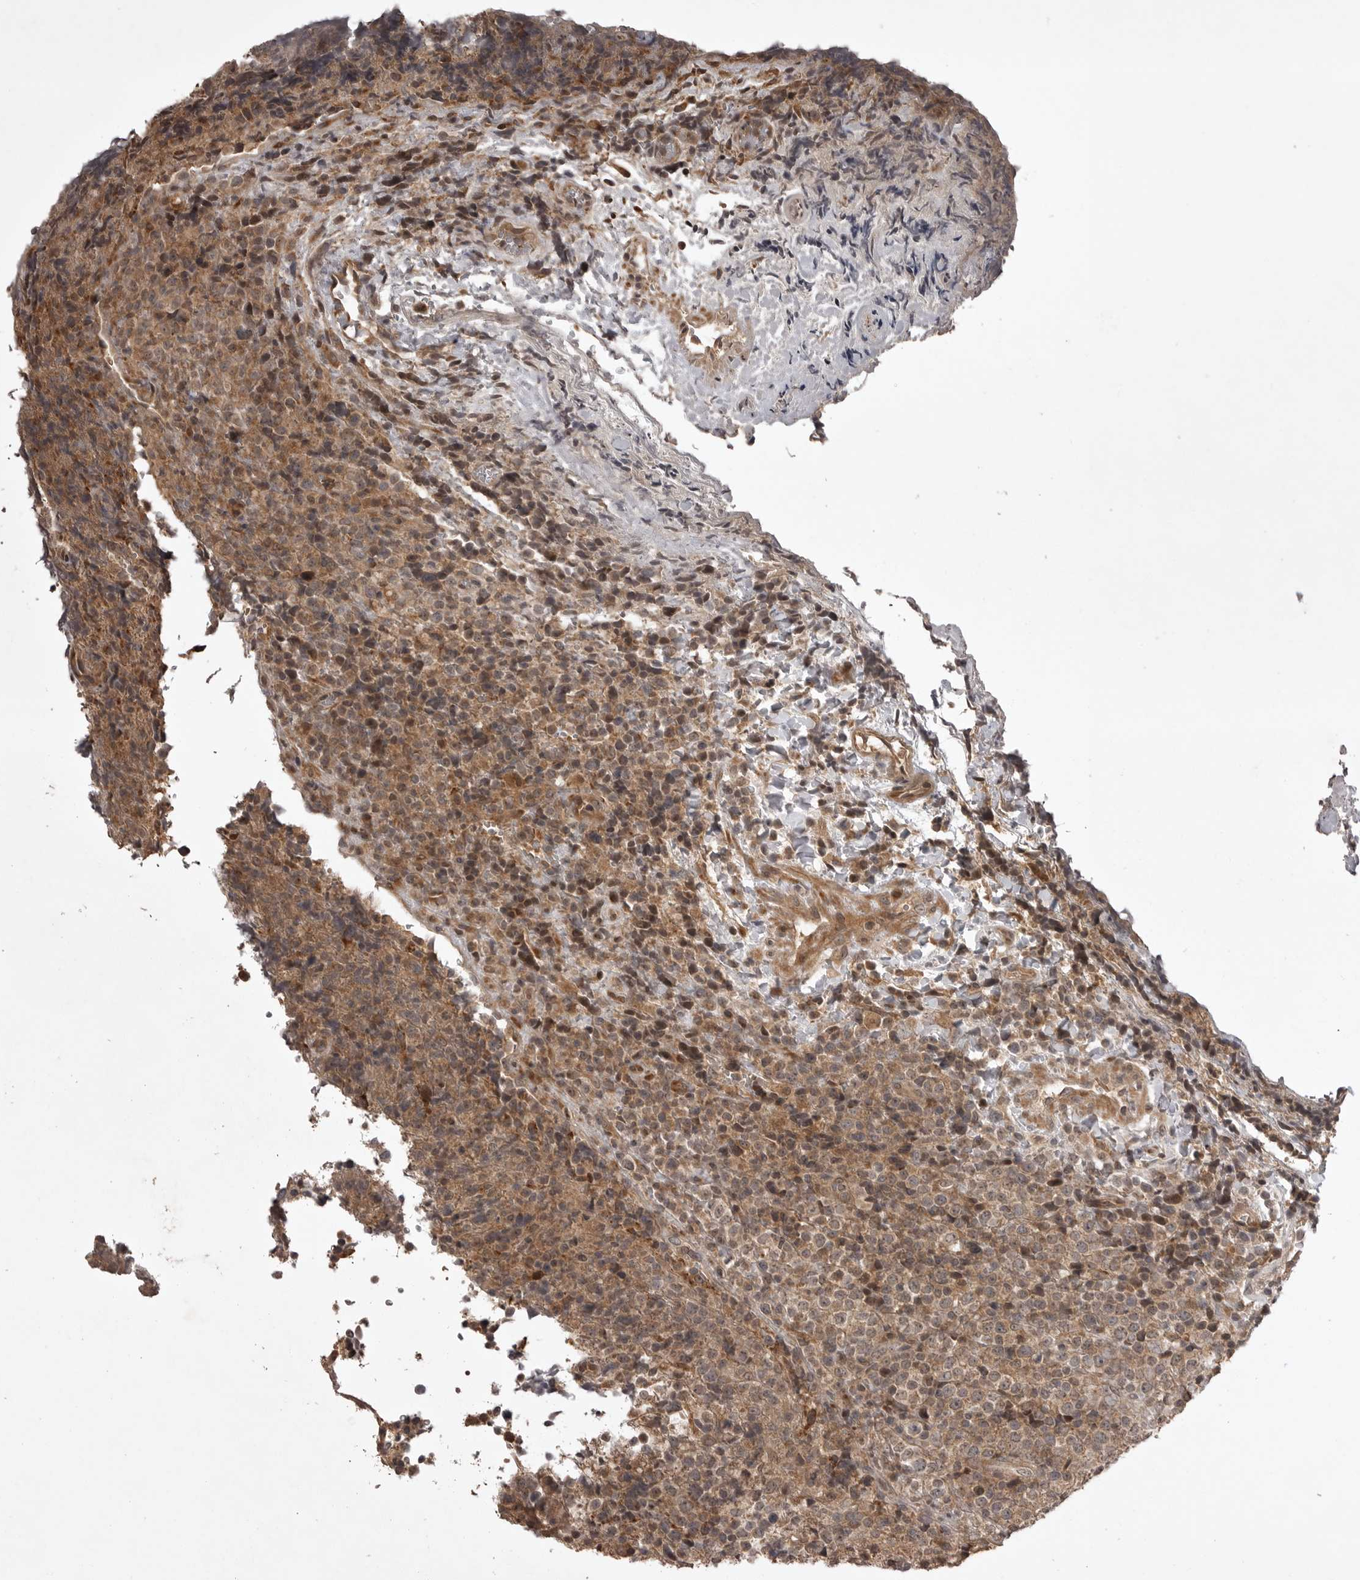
{"staining": {"intensity": "weak", "quantity": ">75%", "location": "cytoplasmic/membranous"}, "tissue": "lymphoma", "cell_type": "Tumor cells", "image_type": "cancer", "snomed": [{"axis": "morphology", "description": "Malignant lymphoma, non-Hodgkin's type, High grade"}, {"axis": "topography", "description": "Lymph node"}], "caption": "The photomicrograph demonstrates a brown stain indicating the presence of a protein in the cytoplasmic/membranous of tumor cells in lymphoma. The protein is shown in brown color, while the nuclei are stained blue.", "gene": "AKAP7", "patient": {"sex": "male", "age": 13}}